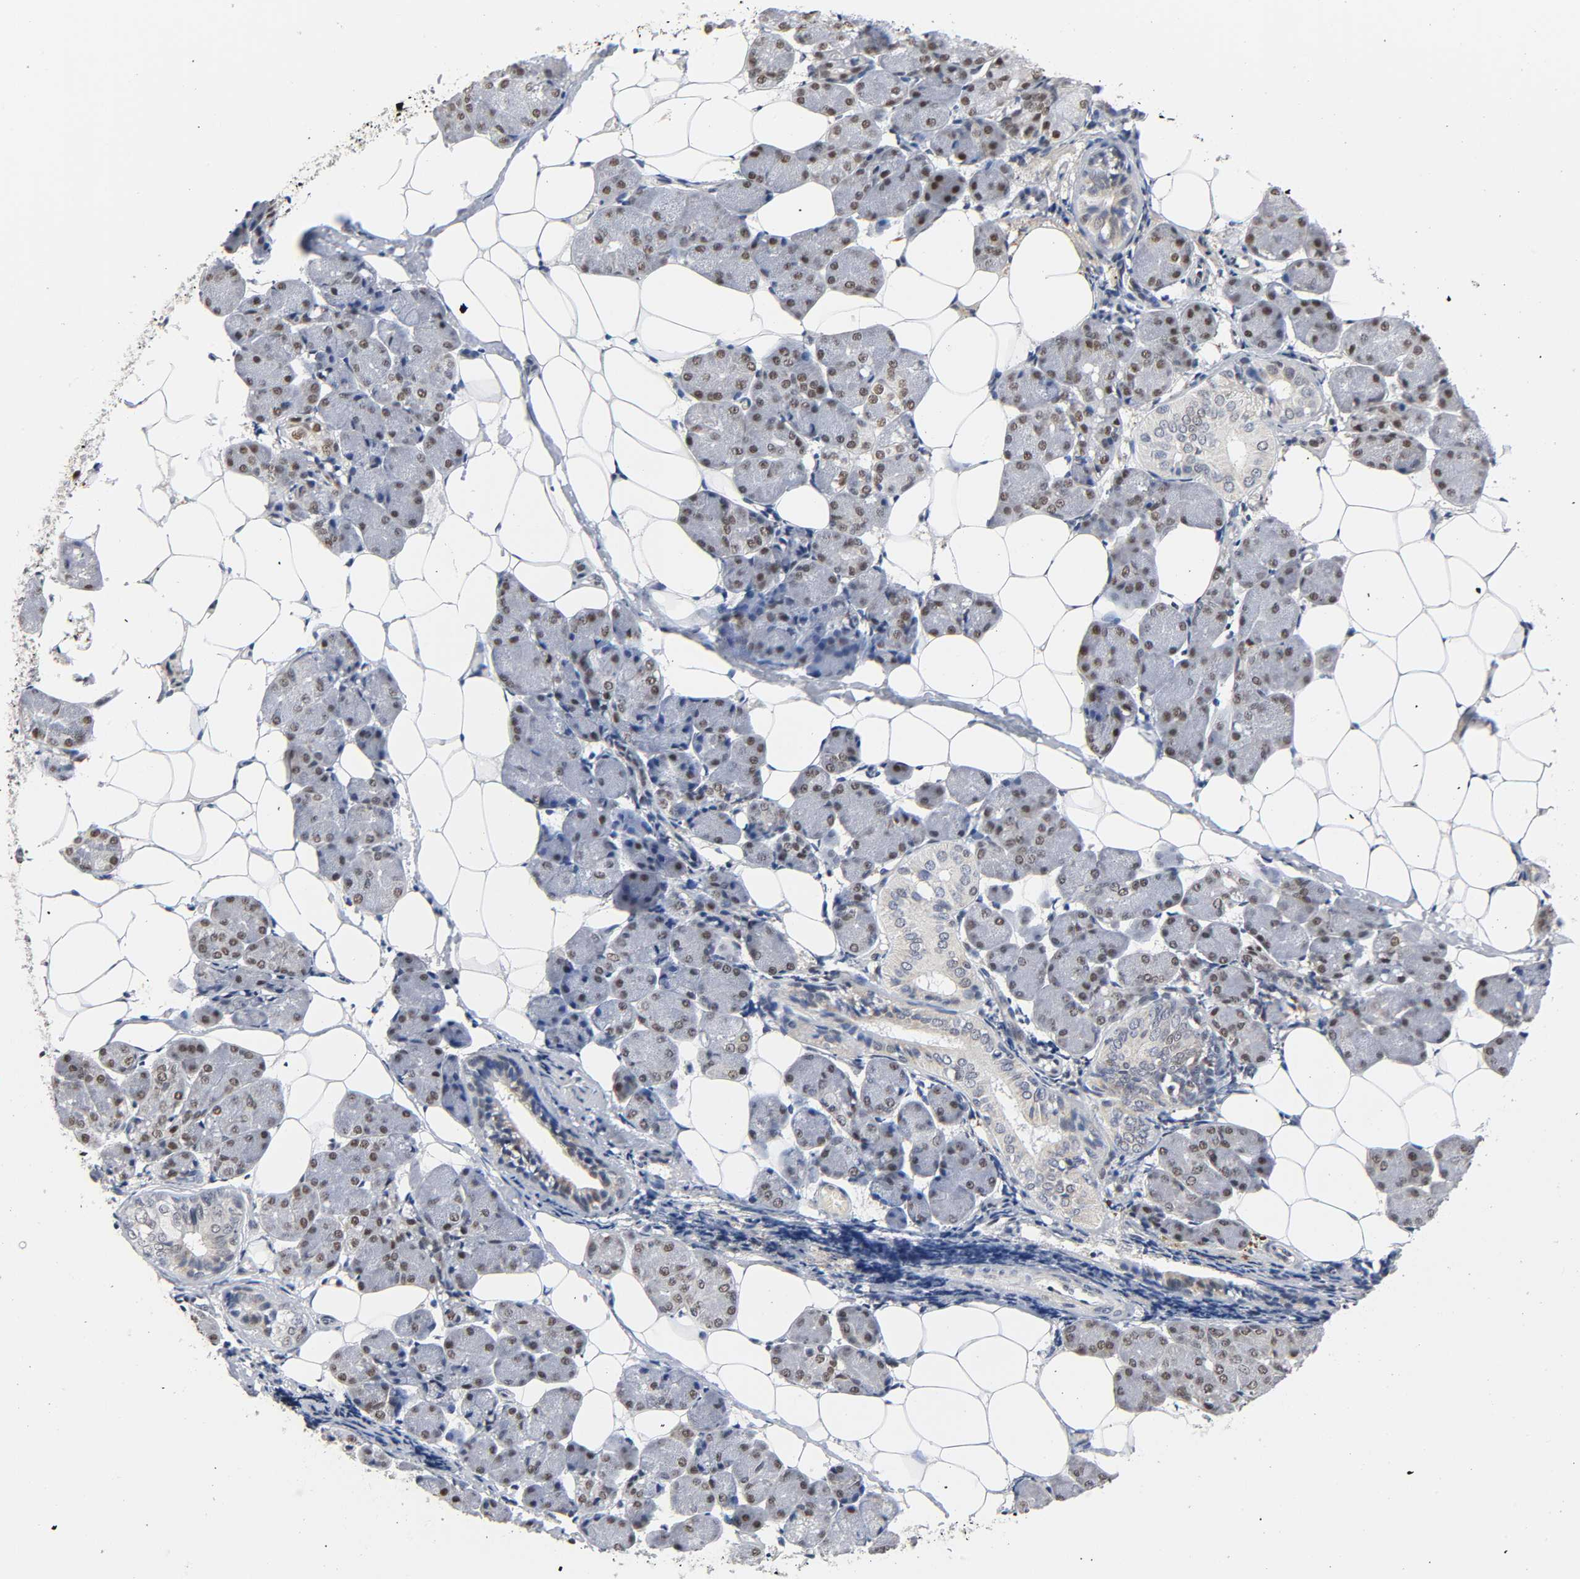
{"staining": {"intensity": "strong", "quantity": ">75%", "location": "nuclear"}, "tissue": "salivary gland", "cell_type": "Glandular cells", "image_type": "normal", "snomed": [{"axis": "morphology", "description": "Normal tissue, NOS"}, {"axis": "morphology", "description": "Adenoma, NOS"}, {"axis": "topography", "description": "Salivary gland"}], "caption": "This histopathology image displays benign salivary gland stained with immunohistochemistry (IHC) to label a protein in brown. The nuclear of glandular cells show strong positivity for the protein. Nuclei are counter-stained blue.", "gene": "KAT2B", "patient": {"sex": "female", "age": 32}}